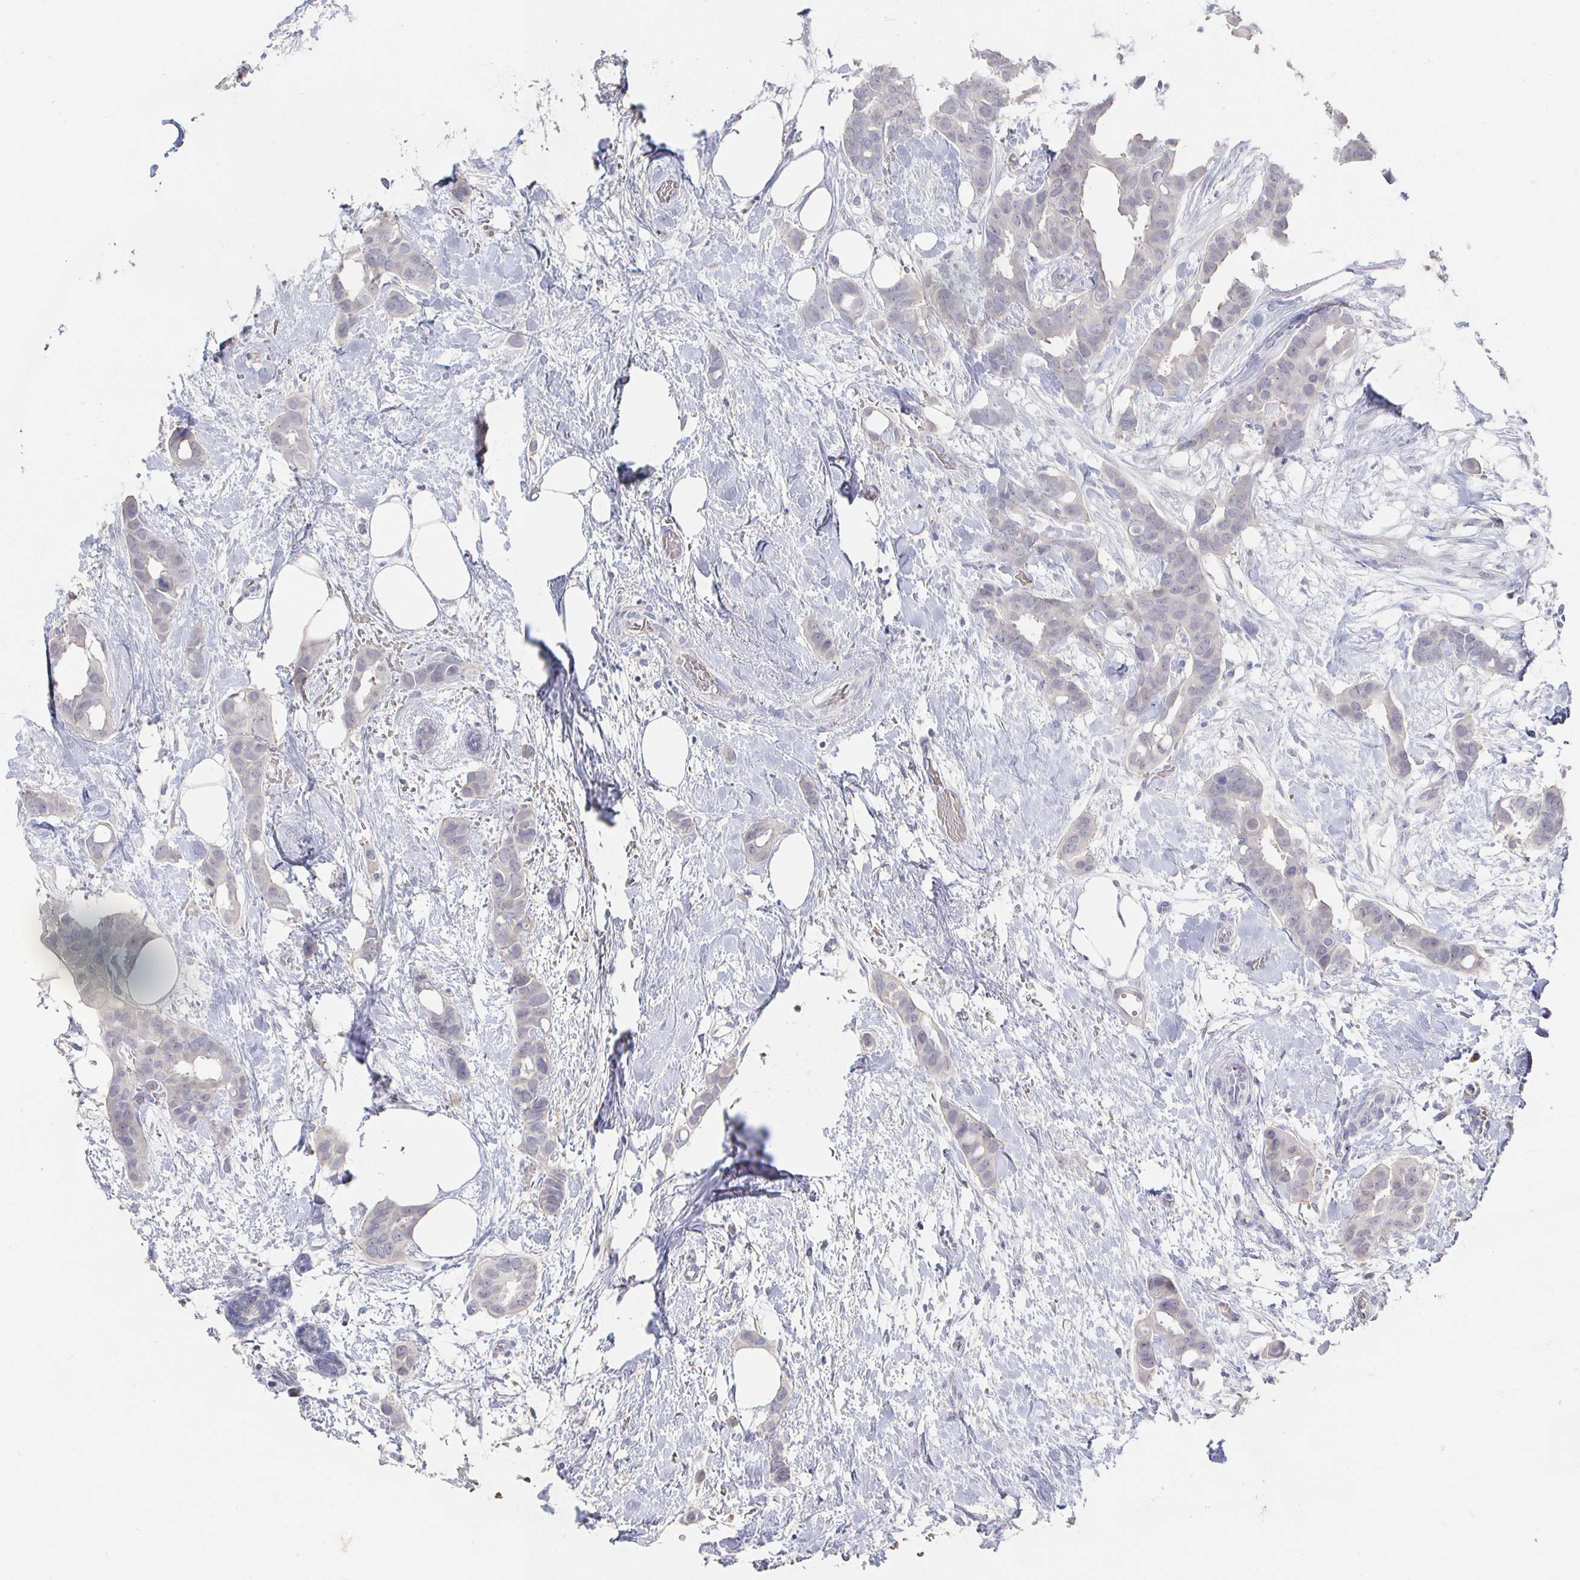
{"staining": {"intensity": "negative", "quantity": "none", "location": "none"}, "tissue": "breast cancer", "cell_type": "Tumor cells", "image_type": "cancer", "snomed": [{"axis": "morphology", "description": "Duct carcinoma"}, {"axis": "topography", "description": "Breast"}], "caption": "DAB (3,3'-diaminobenzidine) immunohistochemical staining of infiltrating ductal carcinoma (breast) reveals no significant staining in tumor cells.", "gene": "LRRC23", "patient": {"sex": "female", "age": 62}}